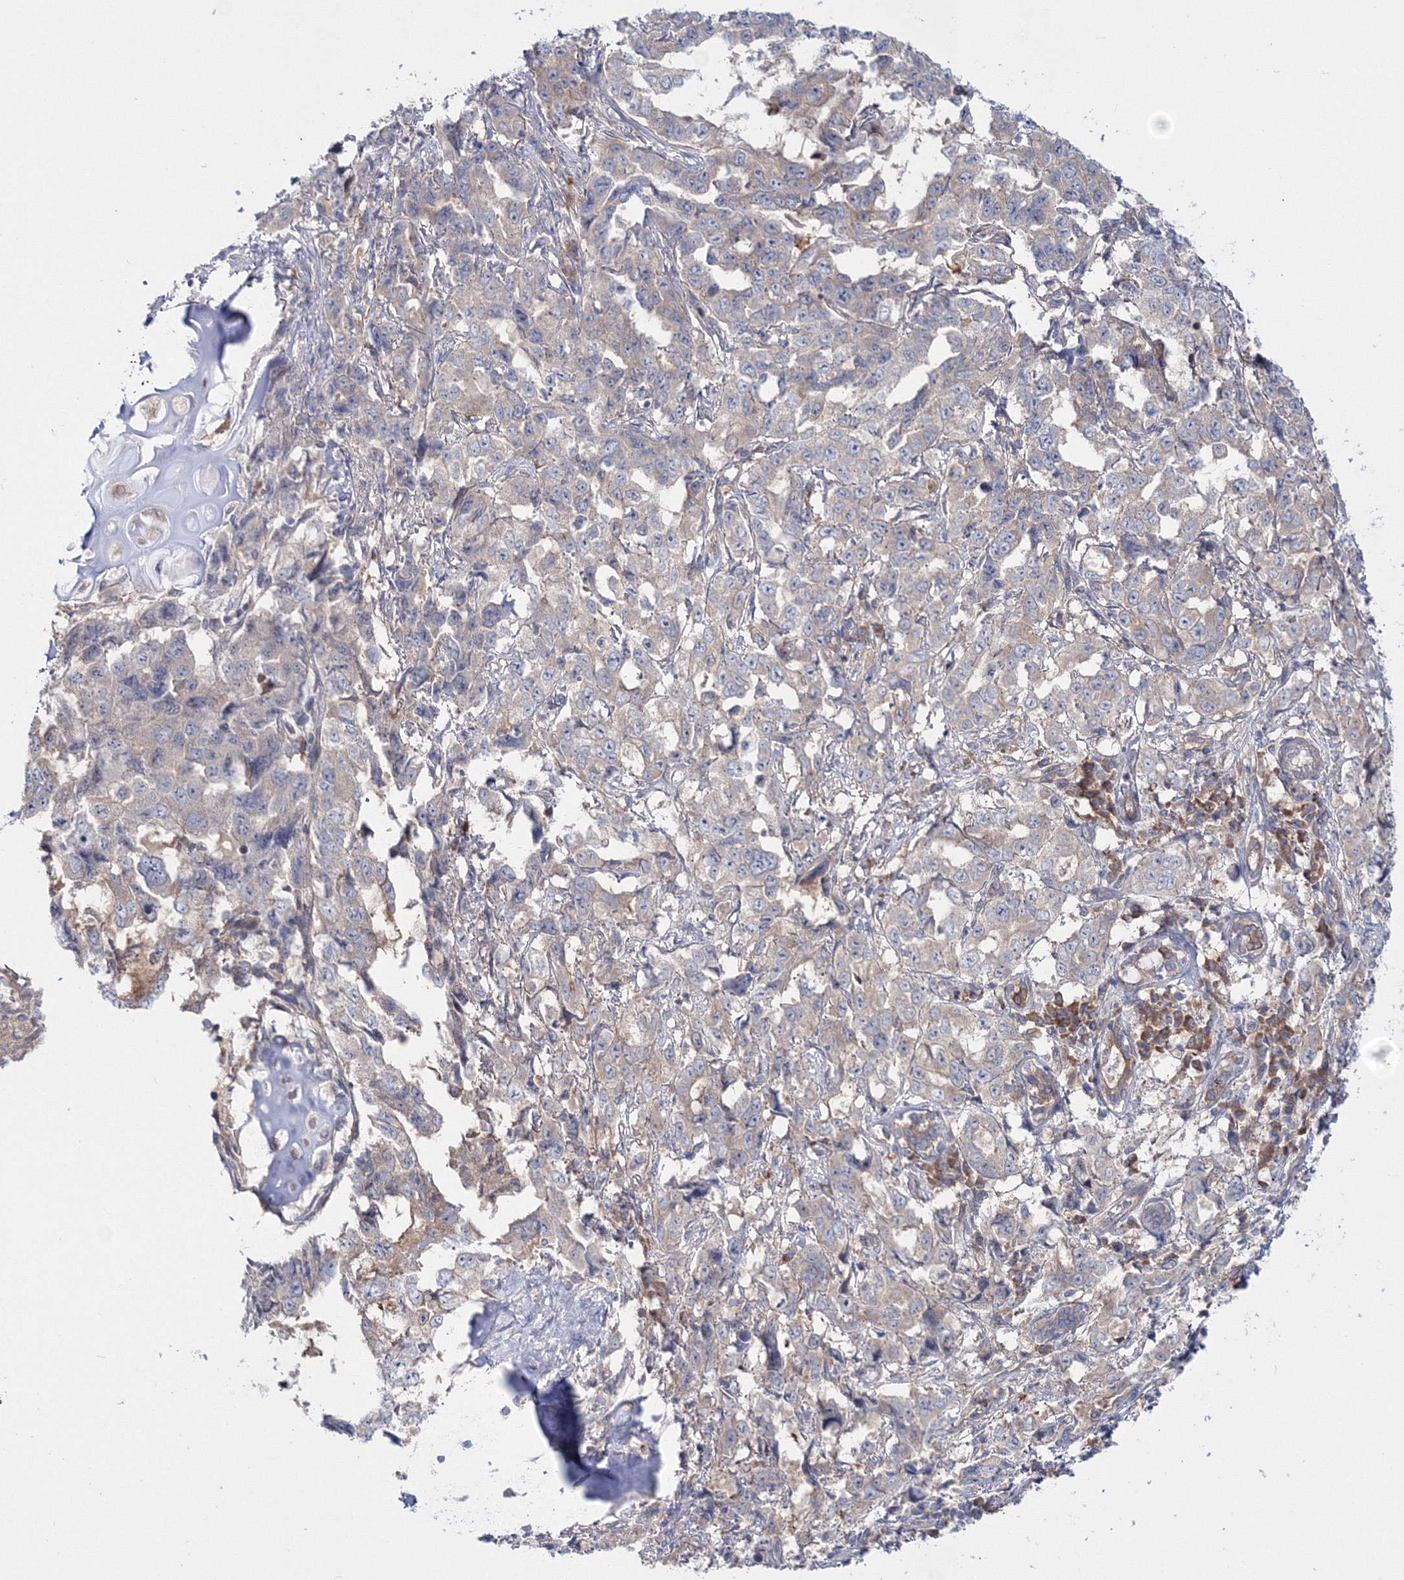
{"staining": {"intensity": "weak", "quantity": "<25%", "location": "cytoplasmic/membranous"}, "tissue": "lung cancer", "cell_type": "Tumor cells", "image_type": "cancer", "snomed": [{"axis": "morphology", "description": "Adenocarcinoma, NOS"}, {"axis": "topography", "description": "Lung"}], "caption": "Tumor cells are negative for brown protein staining in lung cancer.", "gene": "IPMK", "patient": {"sex": "female", "age": 51}}